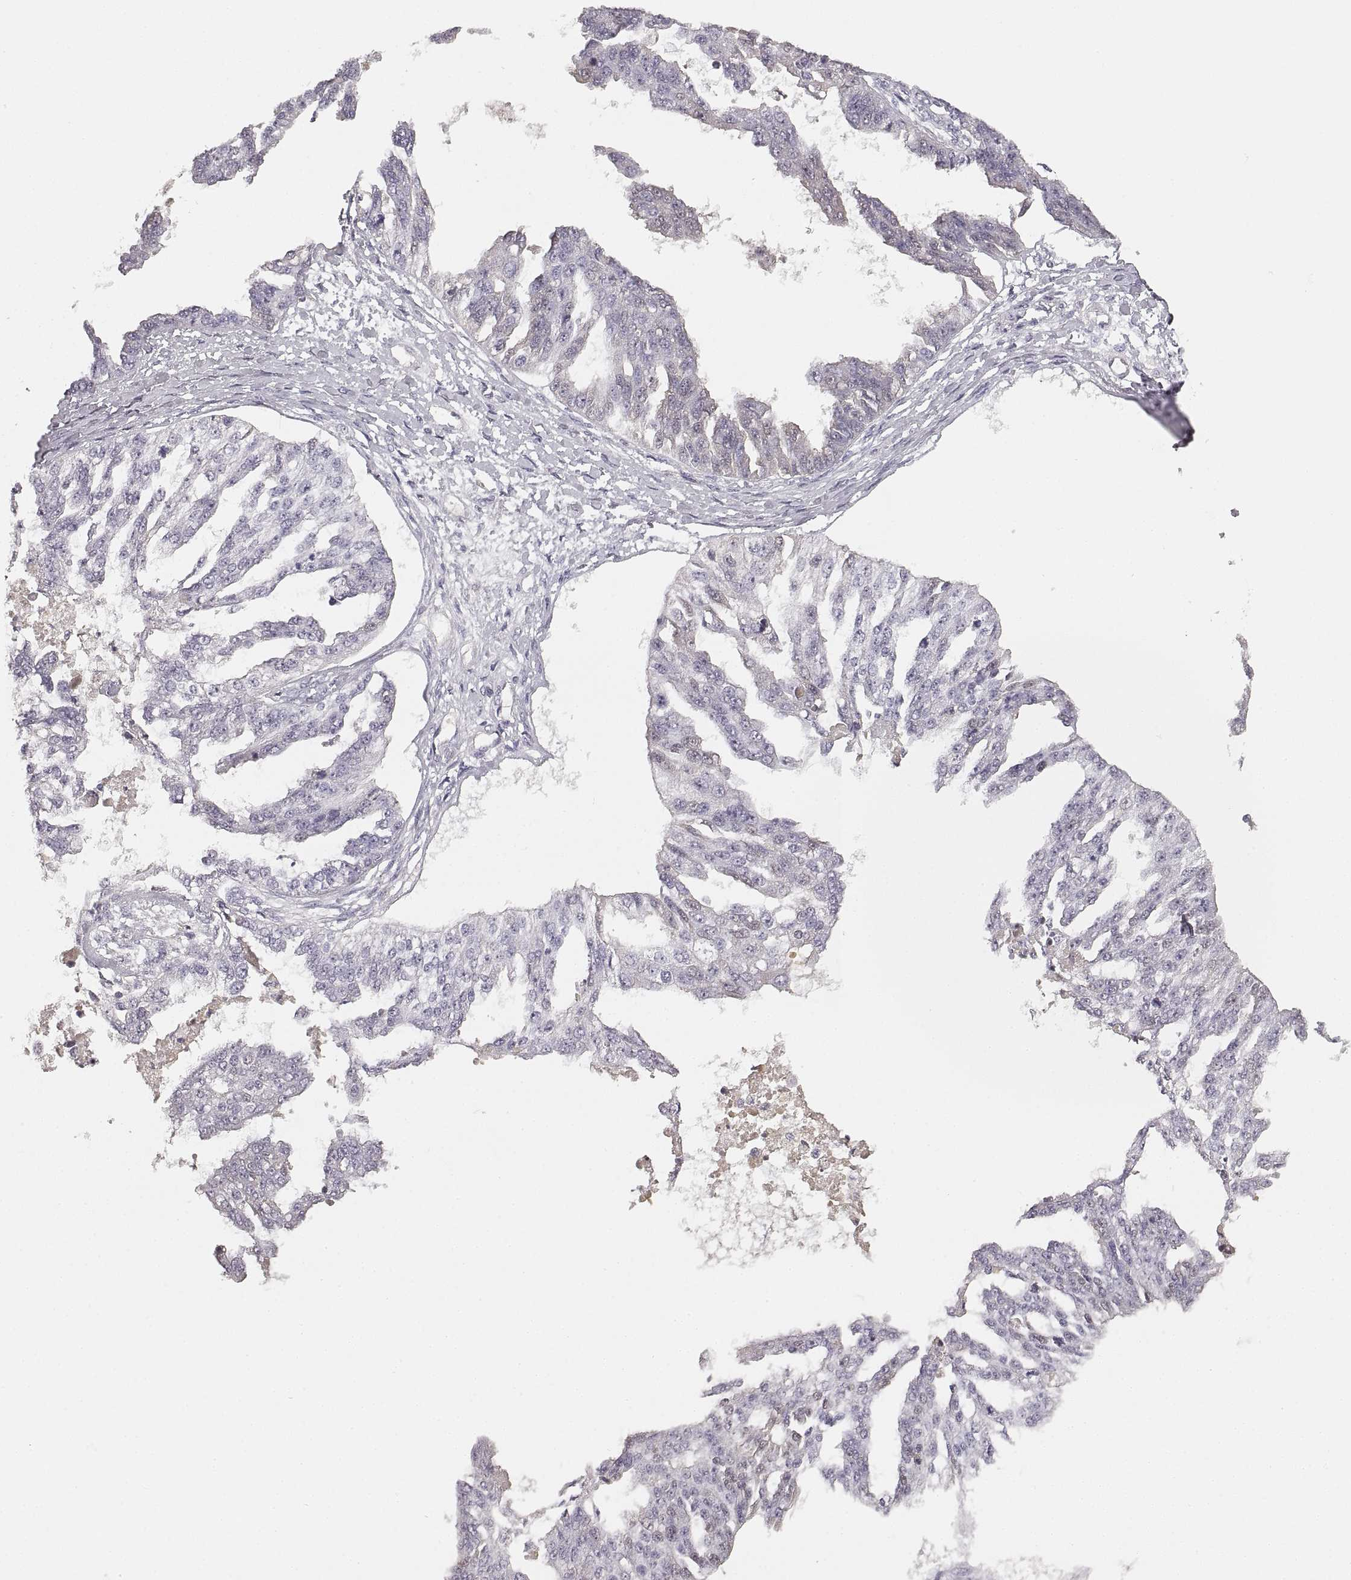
{"staining": {"intensity": "negative", "quantity": "none", "location": "none"}, "tissue": "ovarian cancer", "cell_type": "Tumor cells", "image_type": "cancer", "snomed": [{"axis": "morphology", "description": "Cystadenocarcinoma, serous, NOS"}, {"axis": "topography", "description": "Ovary"}], "caption": "A micrograph of ovarian cancer (serous cystadenocarcinoma) stained for a protein shows no brown staining in tumor cells.", "gene": "RUNDC3A", "patient": {"sex": "female", "age": 58}}